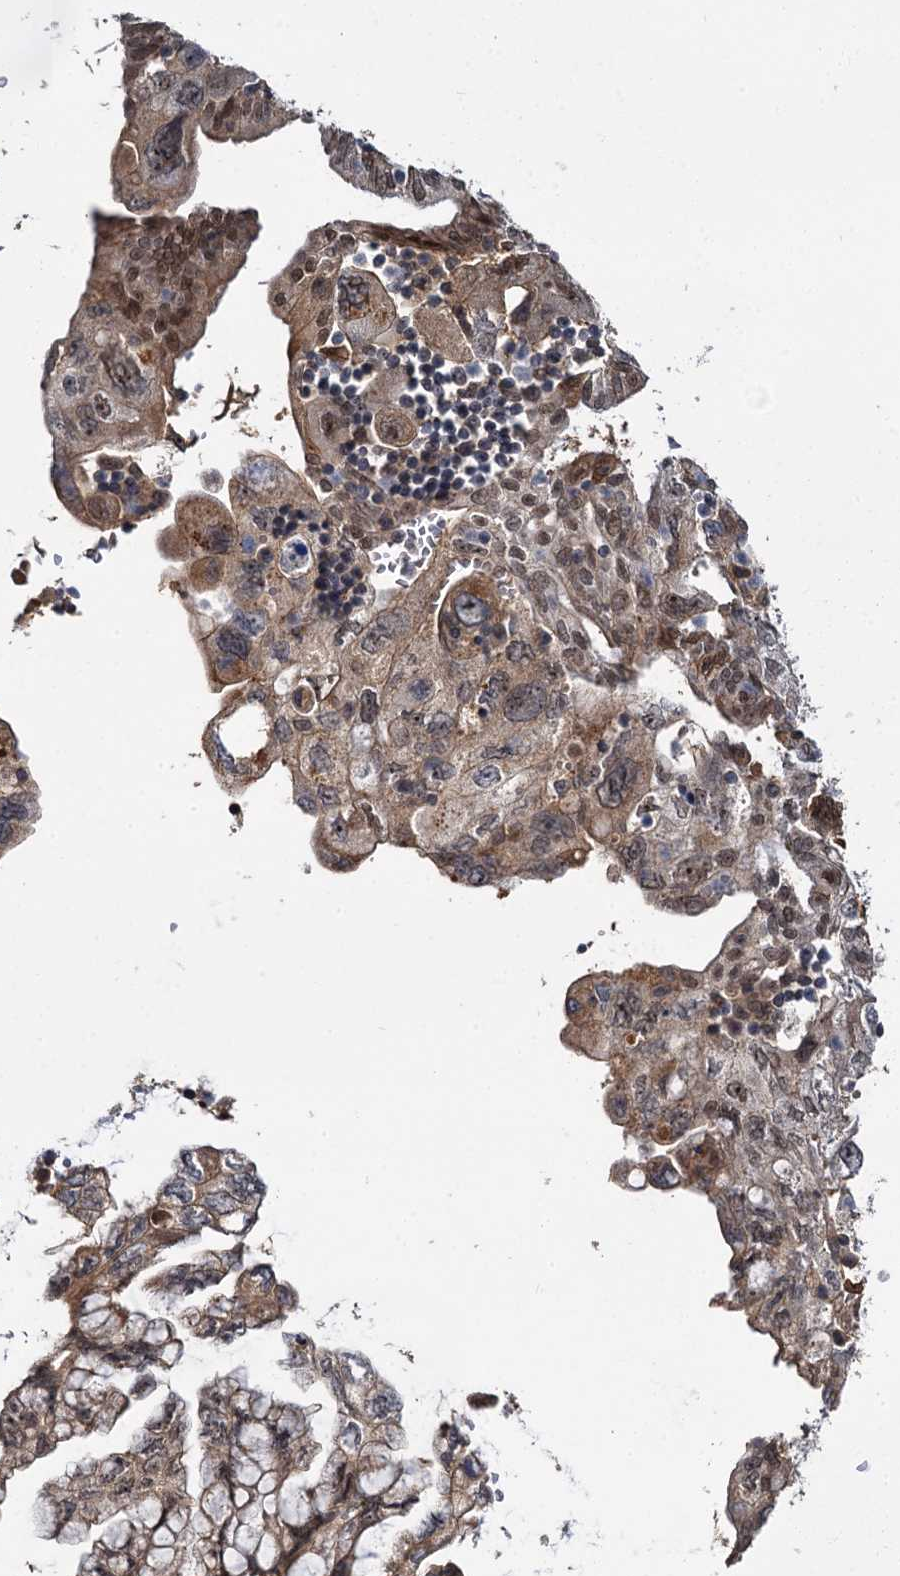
{"staining": {"intensity": "moderate", "quantity": ">75%", "location": "cytoplasmic/membranous,nuclear"}, "tissue": "pancreatic cancer", "cell_type": "Tumor cells", "image_type": "cancer", "snomed": [{"axis": "morphology", "description": "Adenocarcinoma, NOS"}, {"axis": "topography", "description": "Pancreas"}], "caption": "Immunohistochemical staining of human pancreatic cancer displays medium levels of moderate cytoplasmic/membranous and nuclear positivity in approximately >75% of tumor cells.", "gene": "MBD6", "patient": {"sex": "female", "age": 73}}